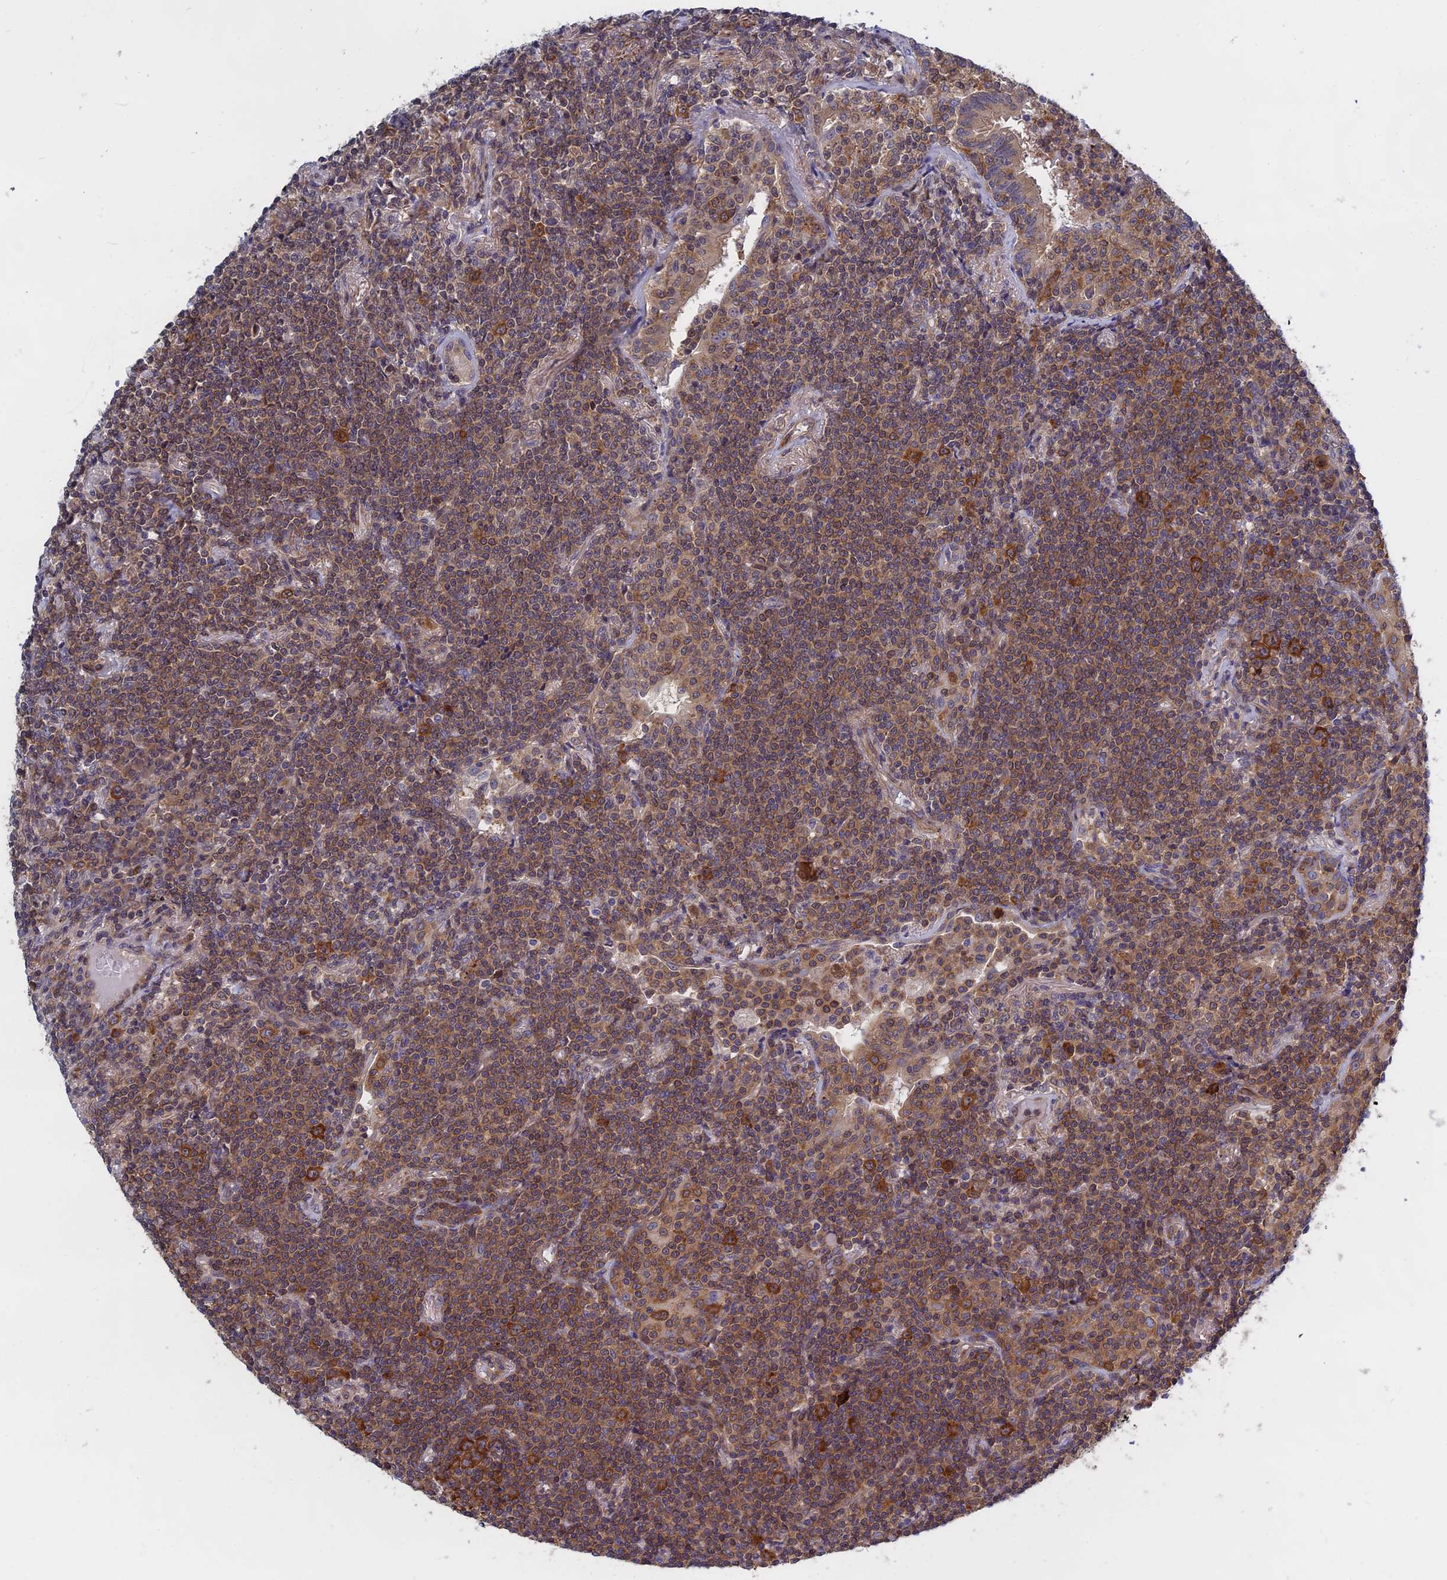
{"staining": {"intensity": "weak", "quantity": ">75%", "location": "cytoplasmic/membranous"}, "tissue": "lymphoma", "cell_type": "Tumor cells", "image_type": "cancer", "snomed": [{"axis": "morphology", "description": "Malignant lymphoma, non-Hodgkin's type, Low grade"}, {"axis": "topography", "description": "Lung"}], "caption": "About >75% of tumor cells in lymphoma exhibit weak cytoplasmic/membranous protein staining as visualized by brown immunohistochemical staining.", "gene": "NAA10", "patient": {"sex": "female", "age": 71}}